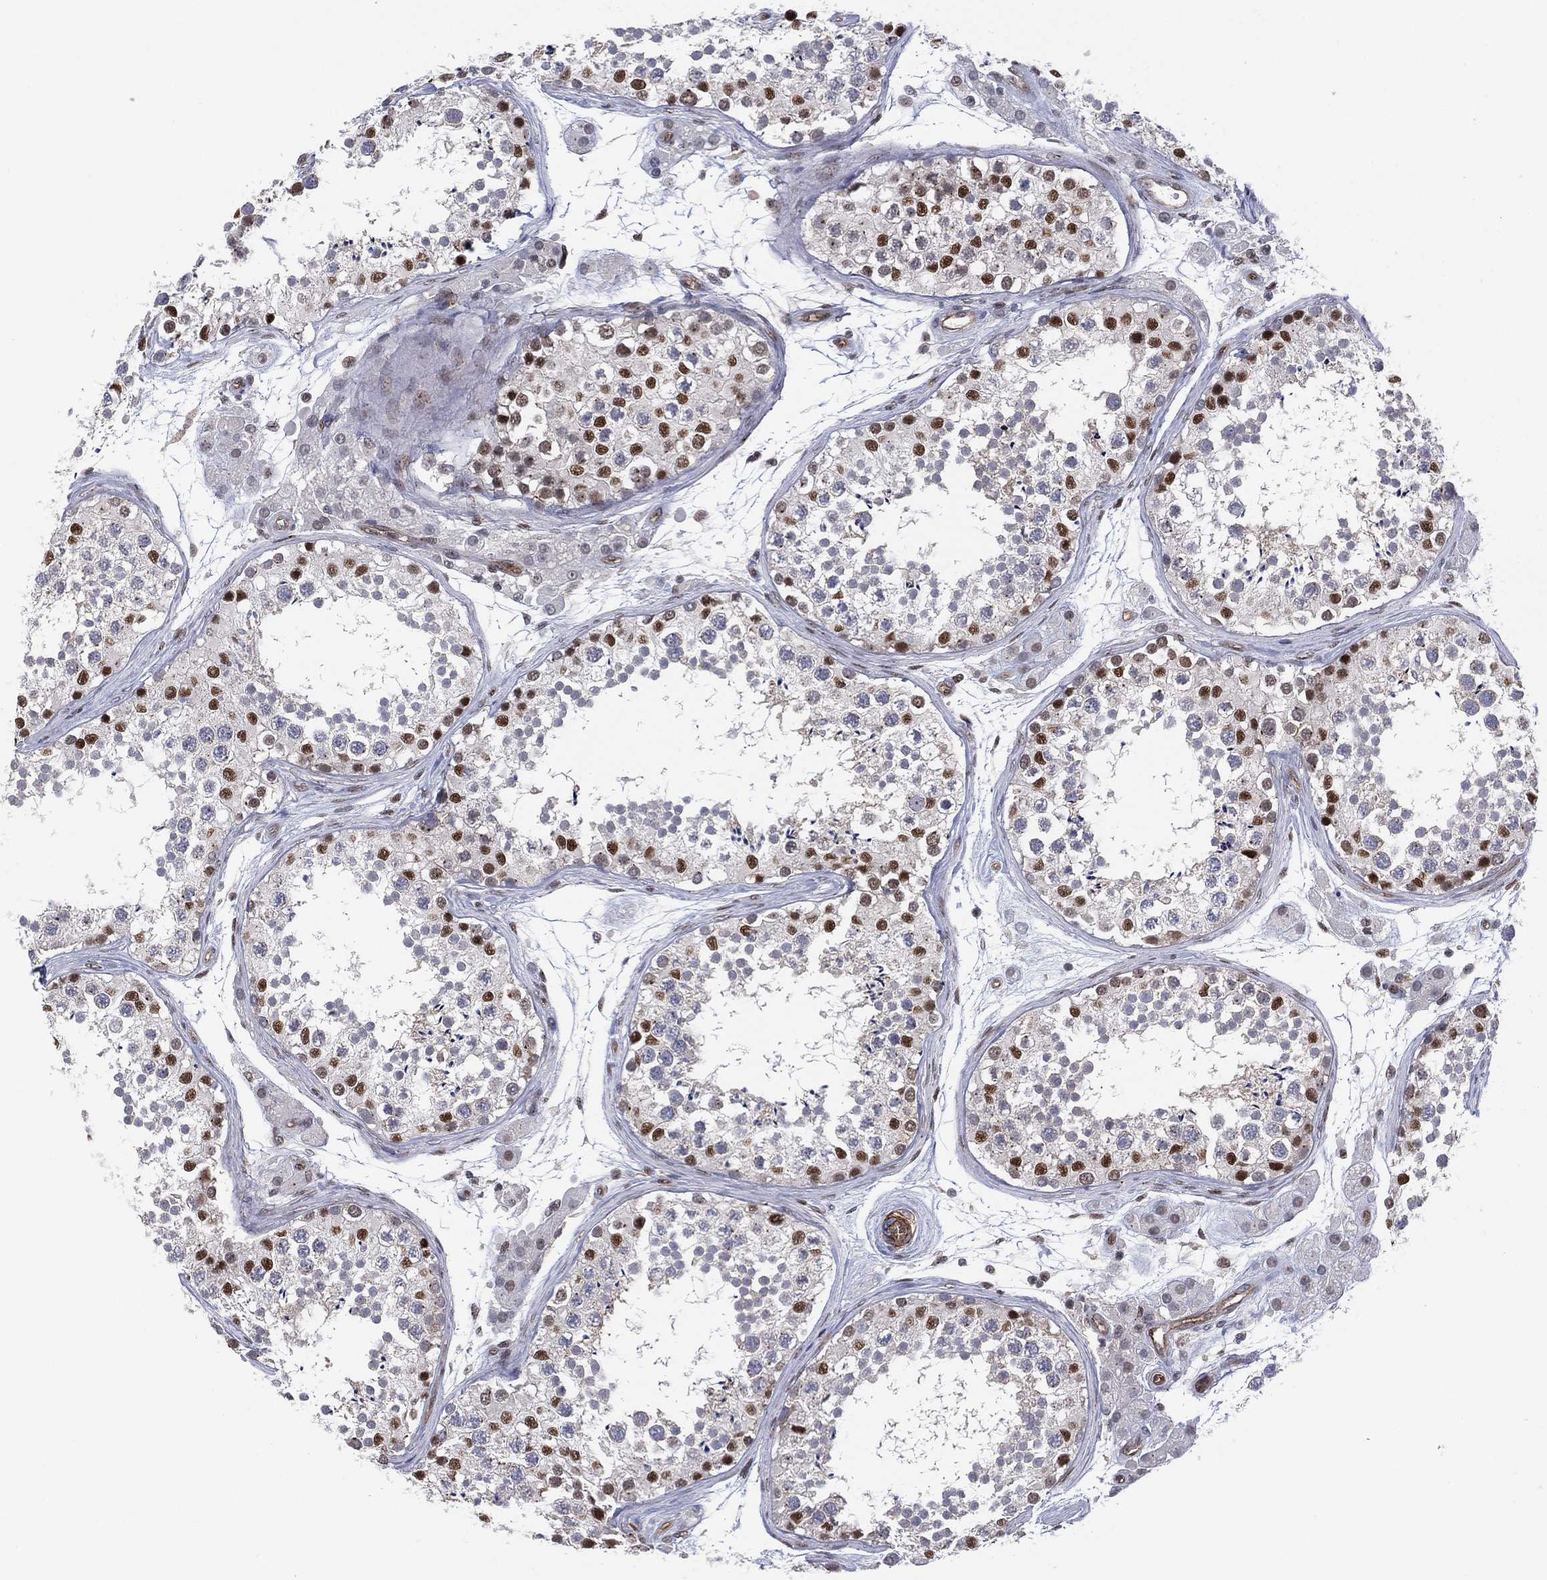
{"staining": {"intensity": "strong", "quantity": "<25%", "location": "nuclear"}, "tissue": "testis", "cell_type": "Cells in seminiferous ducts", "image_type": "normal", "snomed": [{"axis": "morphology", "description": "Normal tissue, NOS"}, {"axis": "topography", "description": "Testis"}], "caption": "Immunohistochemical staining of benign human testis displays <25% levels of strong nuclear protein staining in about <25% of cells in seminiferous ducts. (DAB (3,3'-diaminobenzidine) IHC with brightfield microscopy, high magnification).", "gene": "GSE1", "patient": {"sex": "male", "age": 41}}